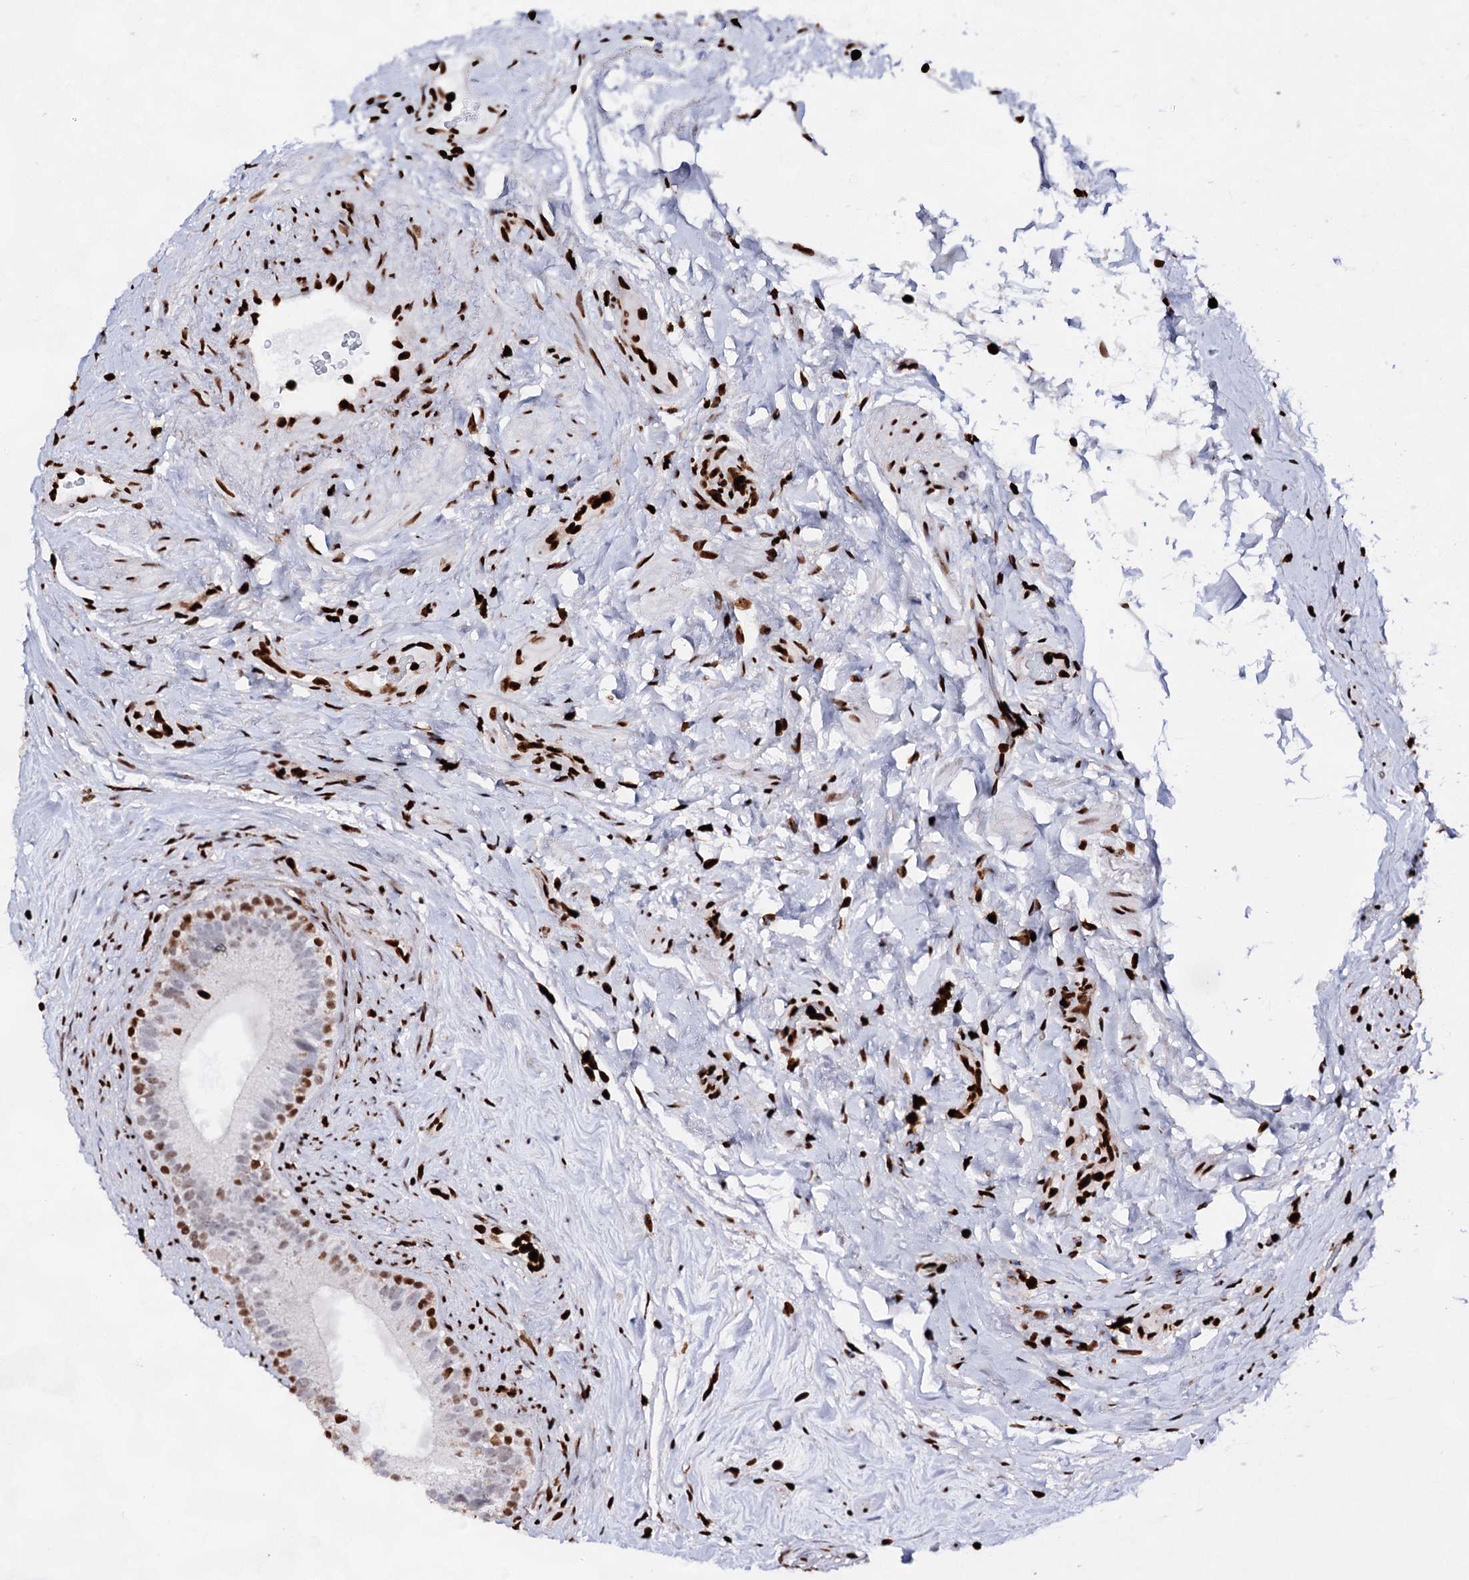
{"staining": {"intensity": "moderate", "quantity": "<25%", "location": "nuclear"}, "tissue": "epididymis", "cell_type": "Glandular cells", "image_type": "normal", "snomed": [{"axis": "morphology", "description": "Normal tissue, NOS"}, {"axis": "topography", "description": "Epididymis"}], "caption": "Immunohistochemical staining of benign human epididymis demonstrates low levels of moderate nuclear staining in approximately <25% of glandular cells.", "gene": "HMGB2", "patient": {"sex": "male", "age": 84}}